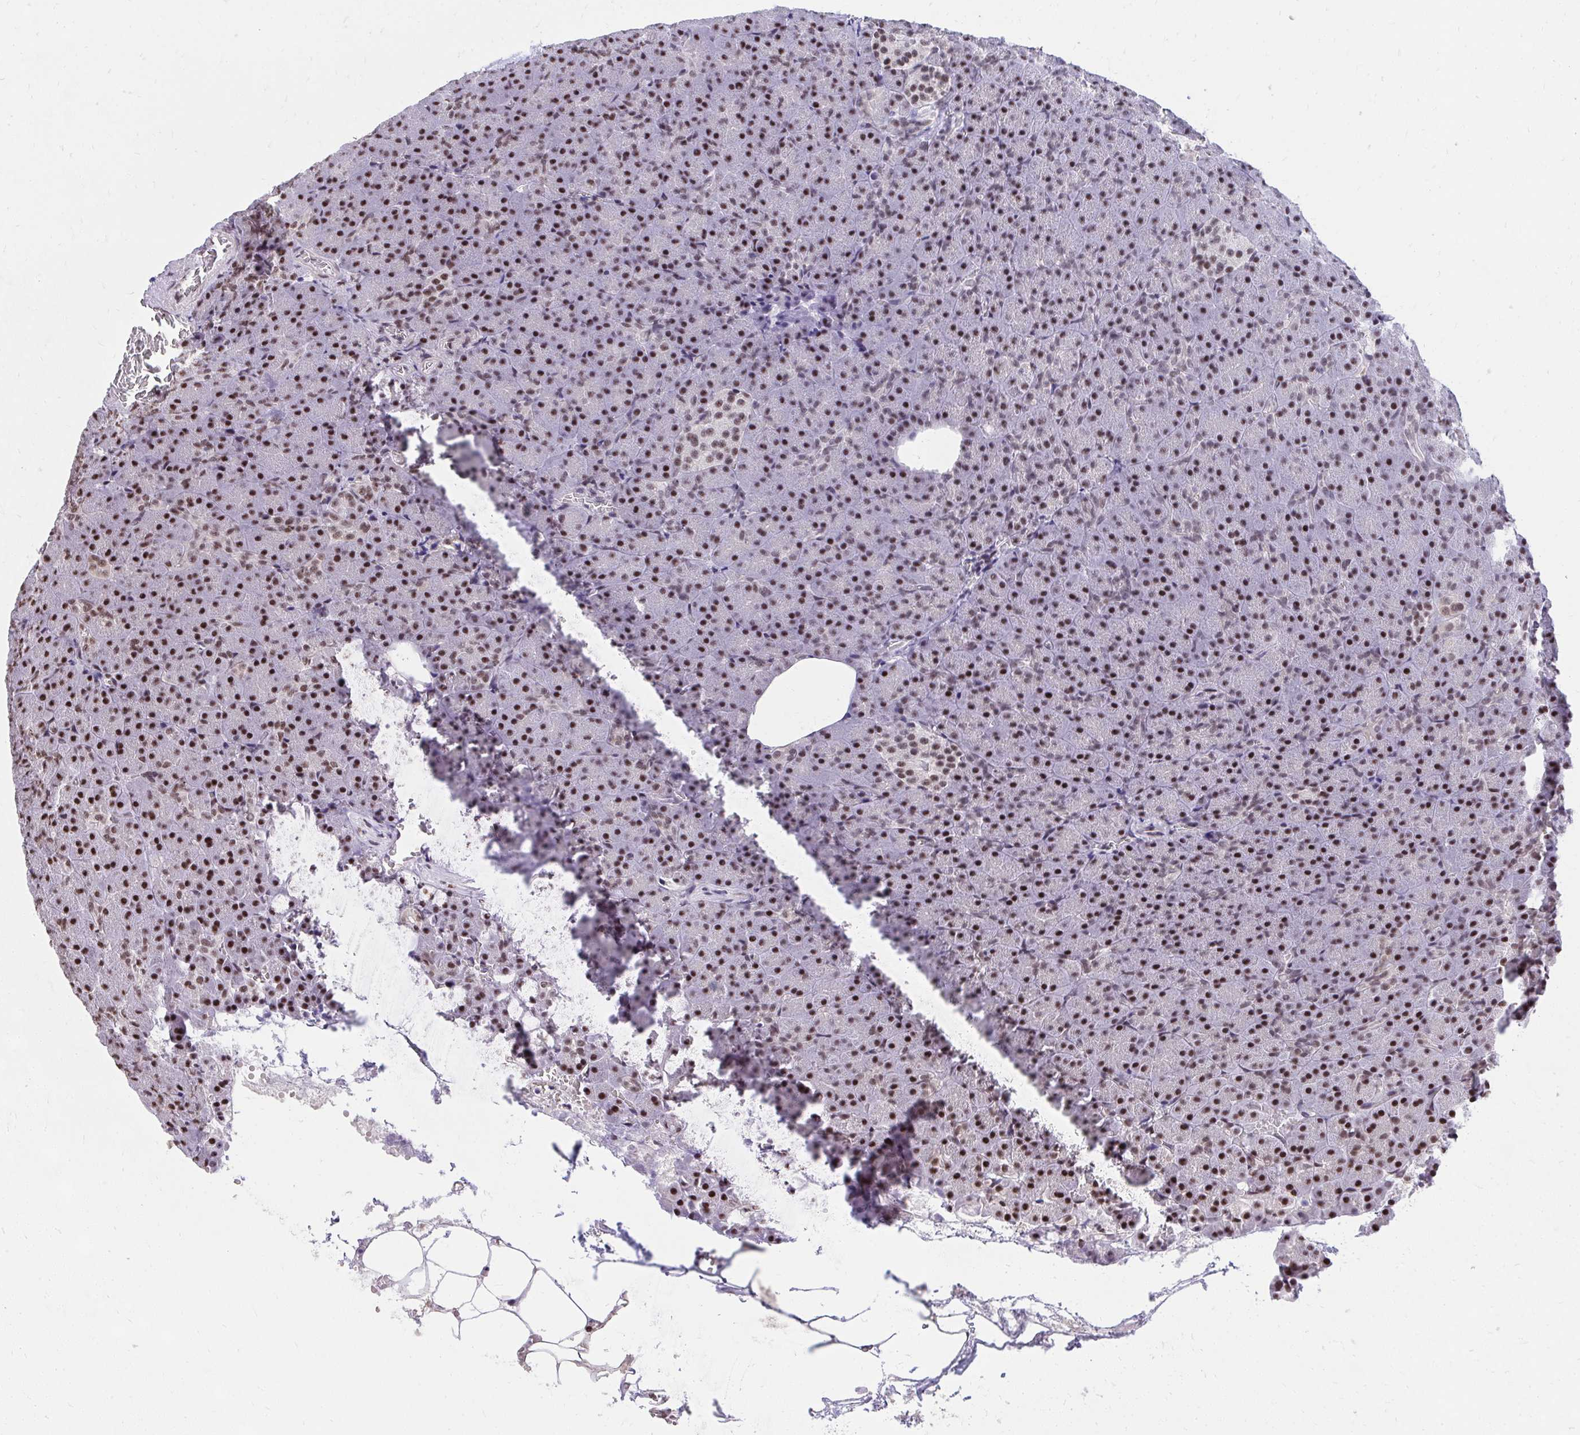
{"staining": {"intensity": "strong", "quantity": ">75%", "location": "nuclear"}, "tissue": "pancreas", "cell_type": "Exocrine glandular cells", "image_type": "normal", "snomed": [{"axis": "morphology", "description": "Normal tissue, NOS"}, {"axis": "topography", "description": "Pancreas"}], "caption": "DAB (3,3'-diaminobenzidine) immunohistochemical staining of normal human pancreas shows strong nuclear protein positivity in approximately >75% of exocrine glandular cells. (DAB = brown stain, brightfield microscopy at high magnification).", "gene": "SYNE4", "patient": {"sex": "female", "age": 74}}